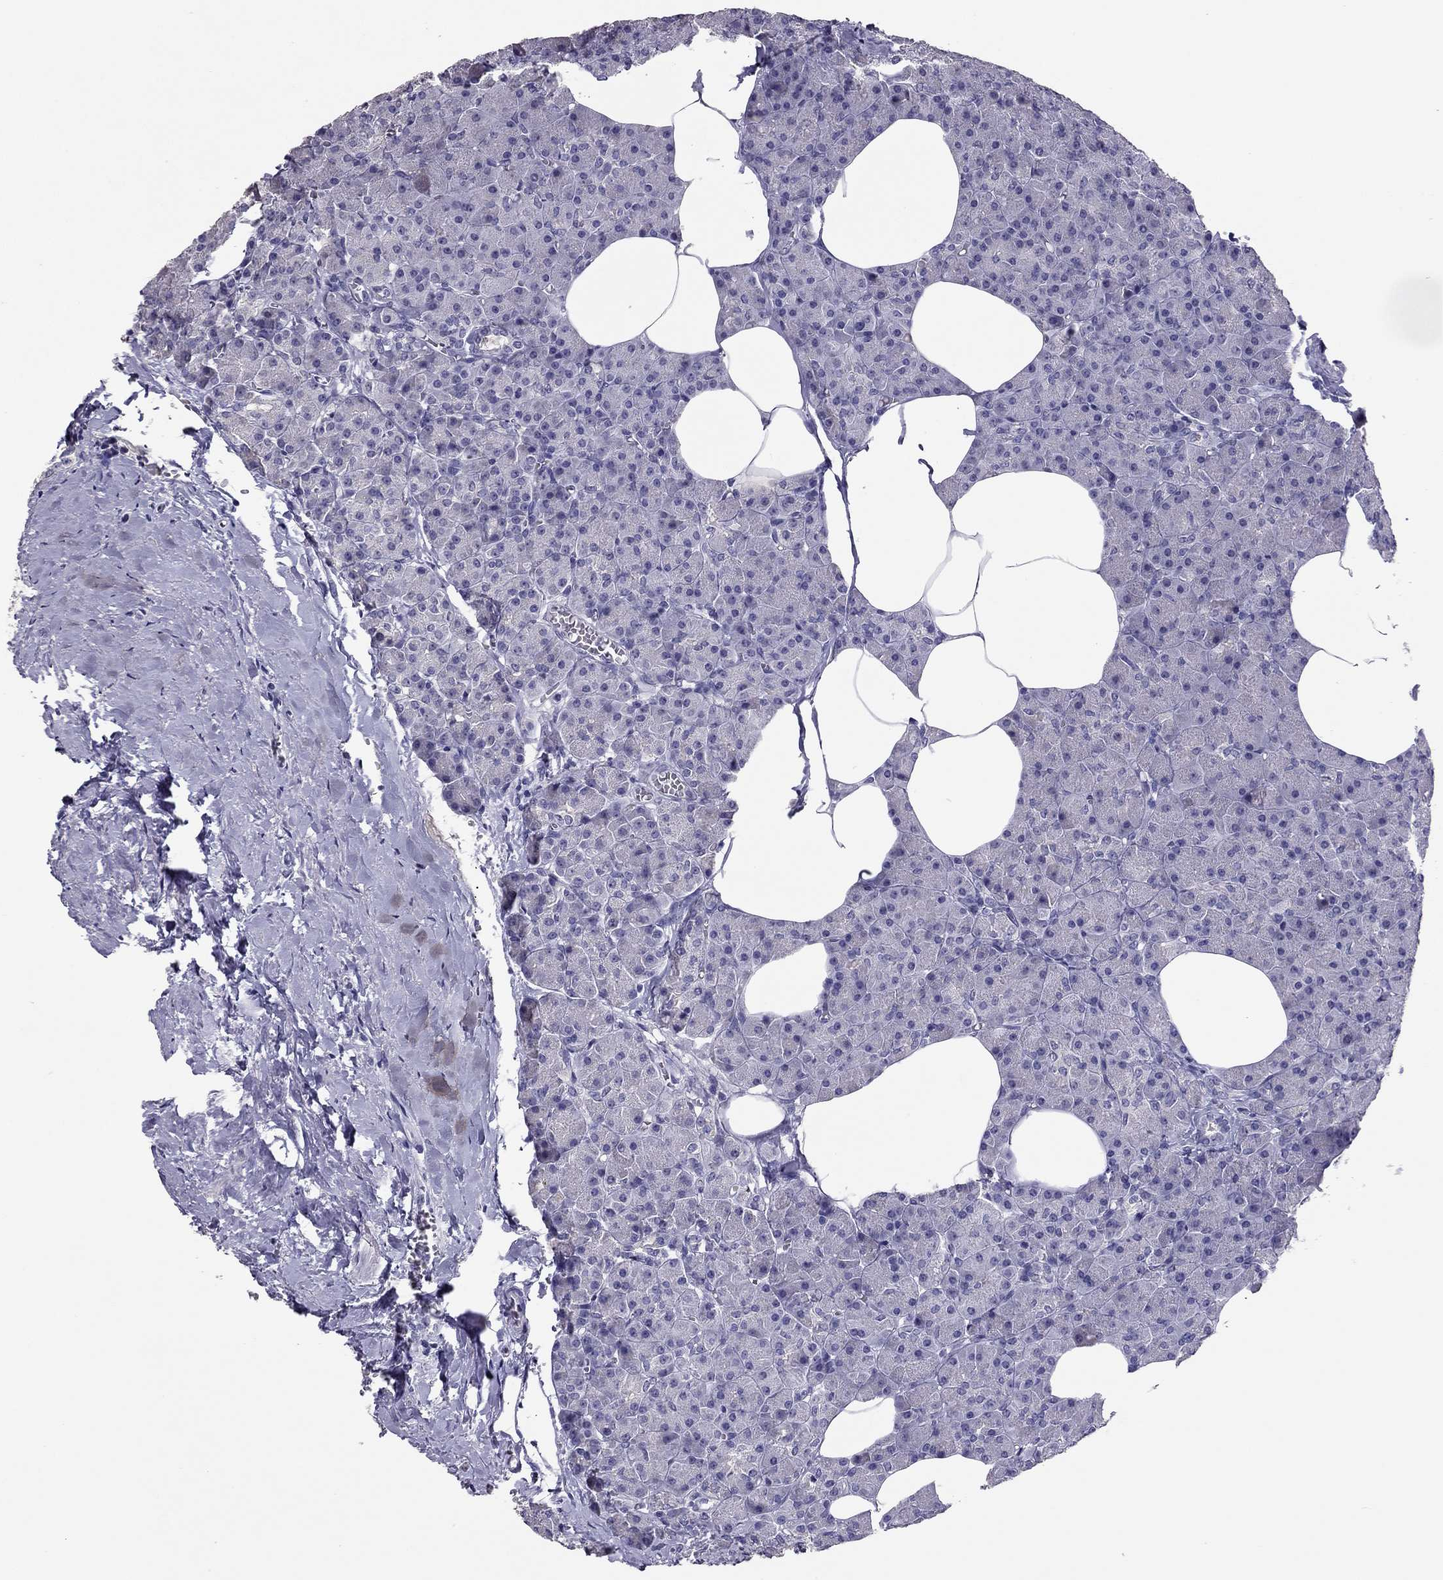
{"staining": {"intensity": "negative", "quantity": "none", "location": "none"}, "tissue": "pancreas", "cell_type": "Exocrine glandular cells", "image_type": "normal", "snomed": [{"axis": "morphology", "description": "Normal tissue, NOS"}, {"axis": "topography", "description": "Pancreas"}], "caption": "This photomicrograph is of normal pancreas stained with IHC to label a protein in brown with the nuclei are counter-stained blue. There is no expression in exocrine glandular cells.", "gene": "RHO", "patient": {"sex": "female", "age": 45}}